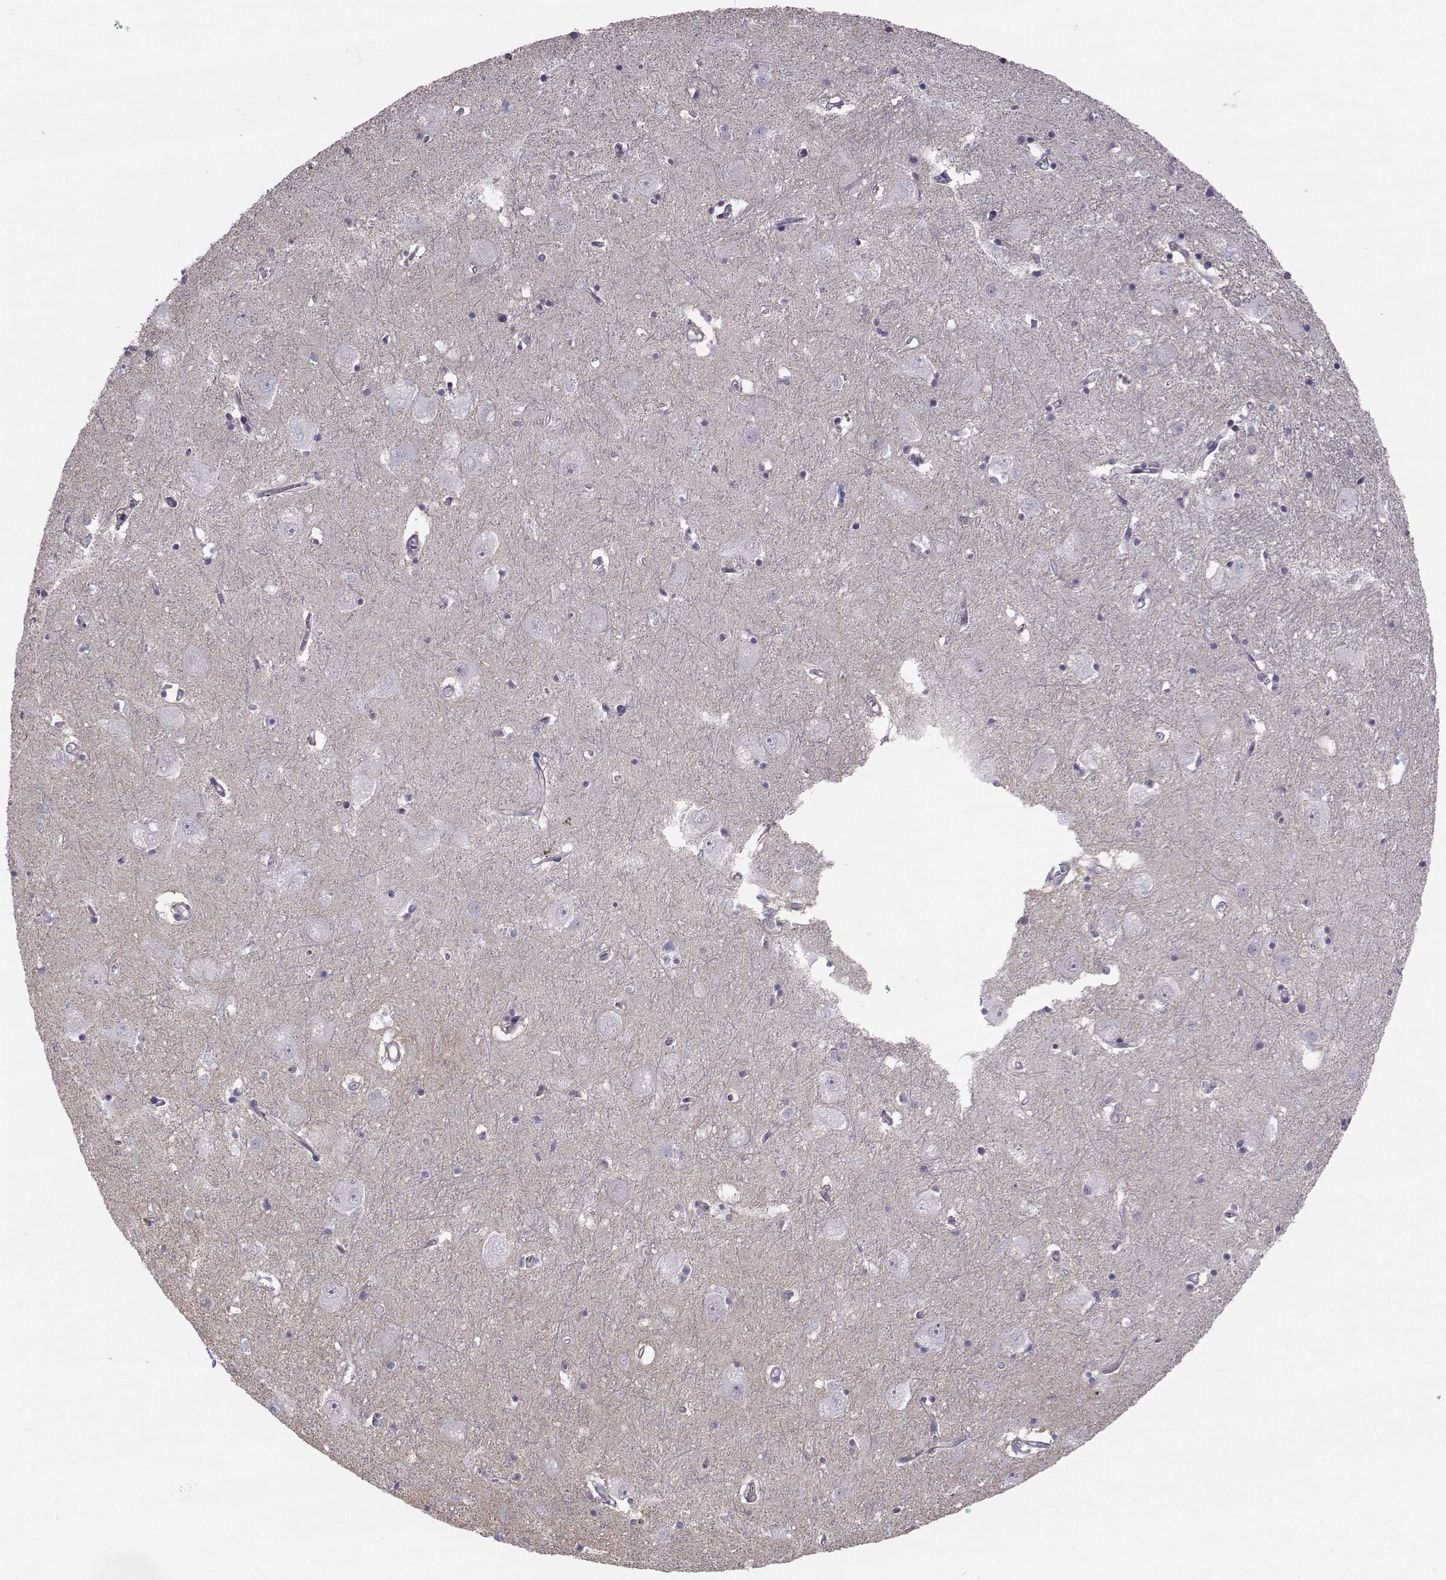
{"staining": {"intensity": "negative", "quantity": "none", "location": "none"}, "tissue": "caudate", "cell_type": "Glial cells", "image_type": "normal", "snomed": [{"axis": "morphology", "description": "Normal tissue, NOS"}, {"axis": "topography", "description": "Lateral ventricle wall"}], "caption": "Normal caudate was stained to show a protein in brown. There is no significant staining in glial cells.", "gene": "SPDYE4", "patient": {"sex": "male", "age": 54}}